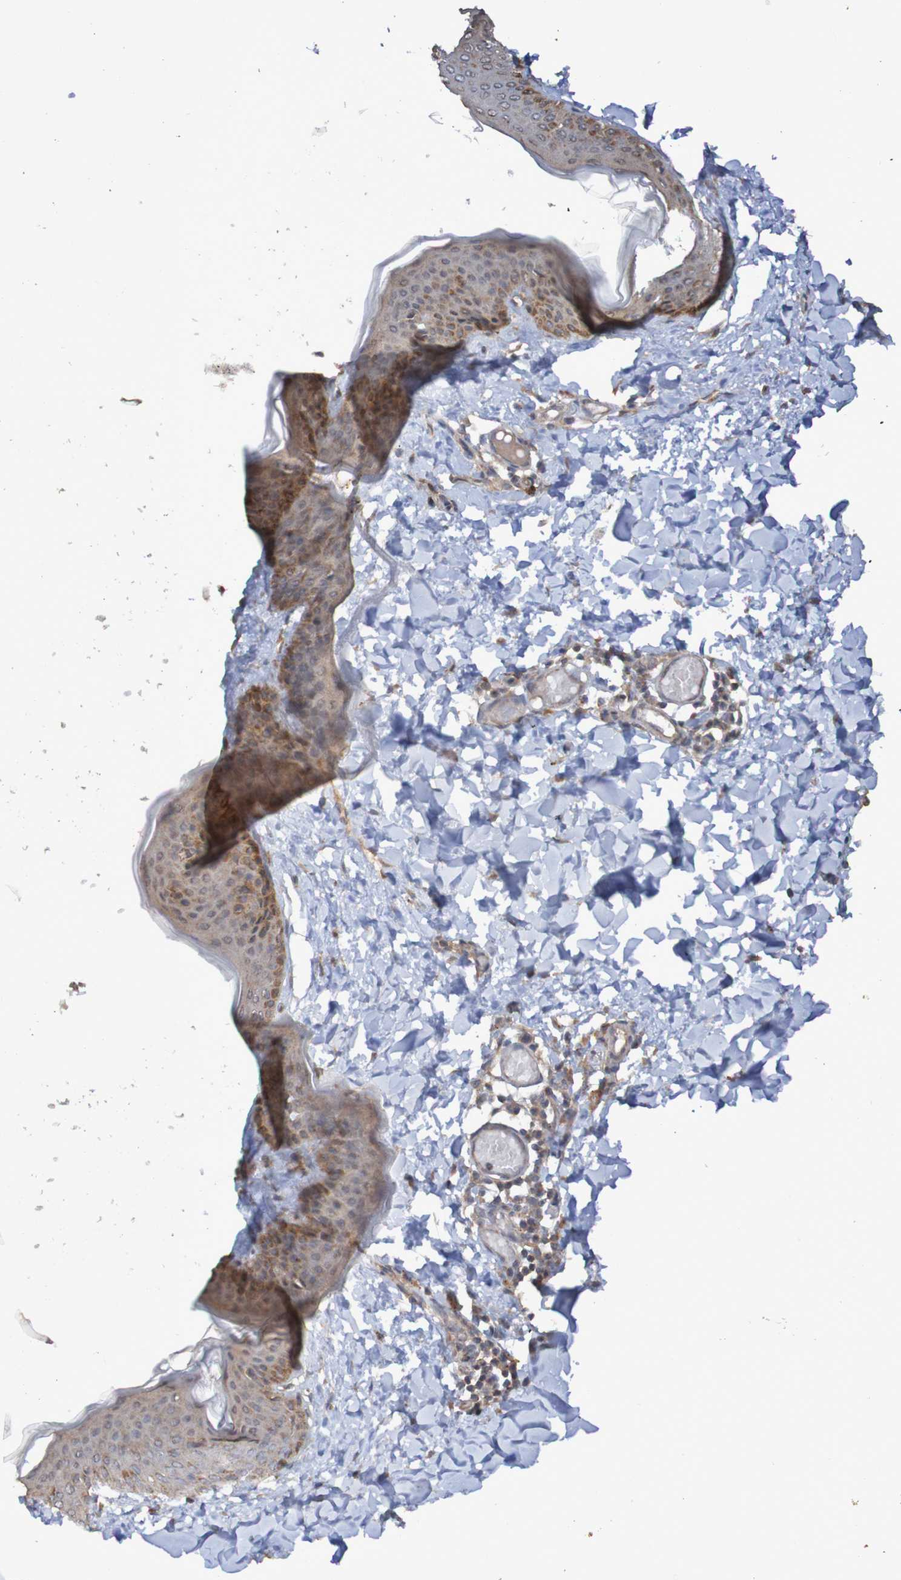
{"staining": {"intensity": "moderate", "quantity": ">75%", "location": "cytoplasmic/membranous"}, "tissue": "skin", "cell_type": "Fibroblasts", "image_type": "normal", "snomed": [{"axis": "morphology", "description": "Normal tissue, NOS"}, {"axis": "topography", "description": "Skin"}], "caption": "IHC of unremarkable human skin displays medium levels of moderate cytoplasmic/membranous staining in approximately >75% of fibroblasts.", "gene": "PHYH", "patient": {"sex": "female", "age": 17}}